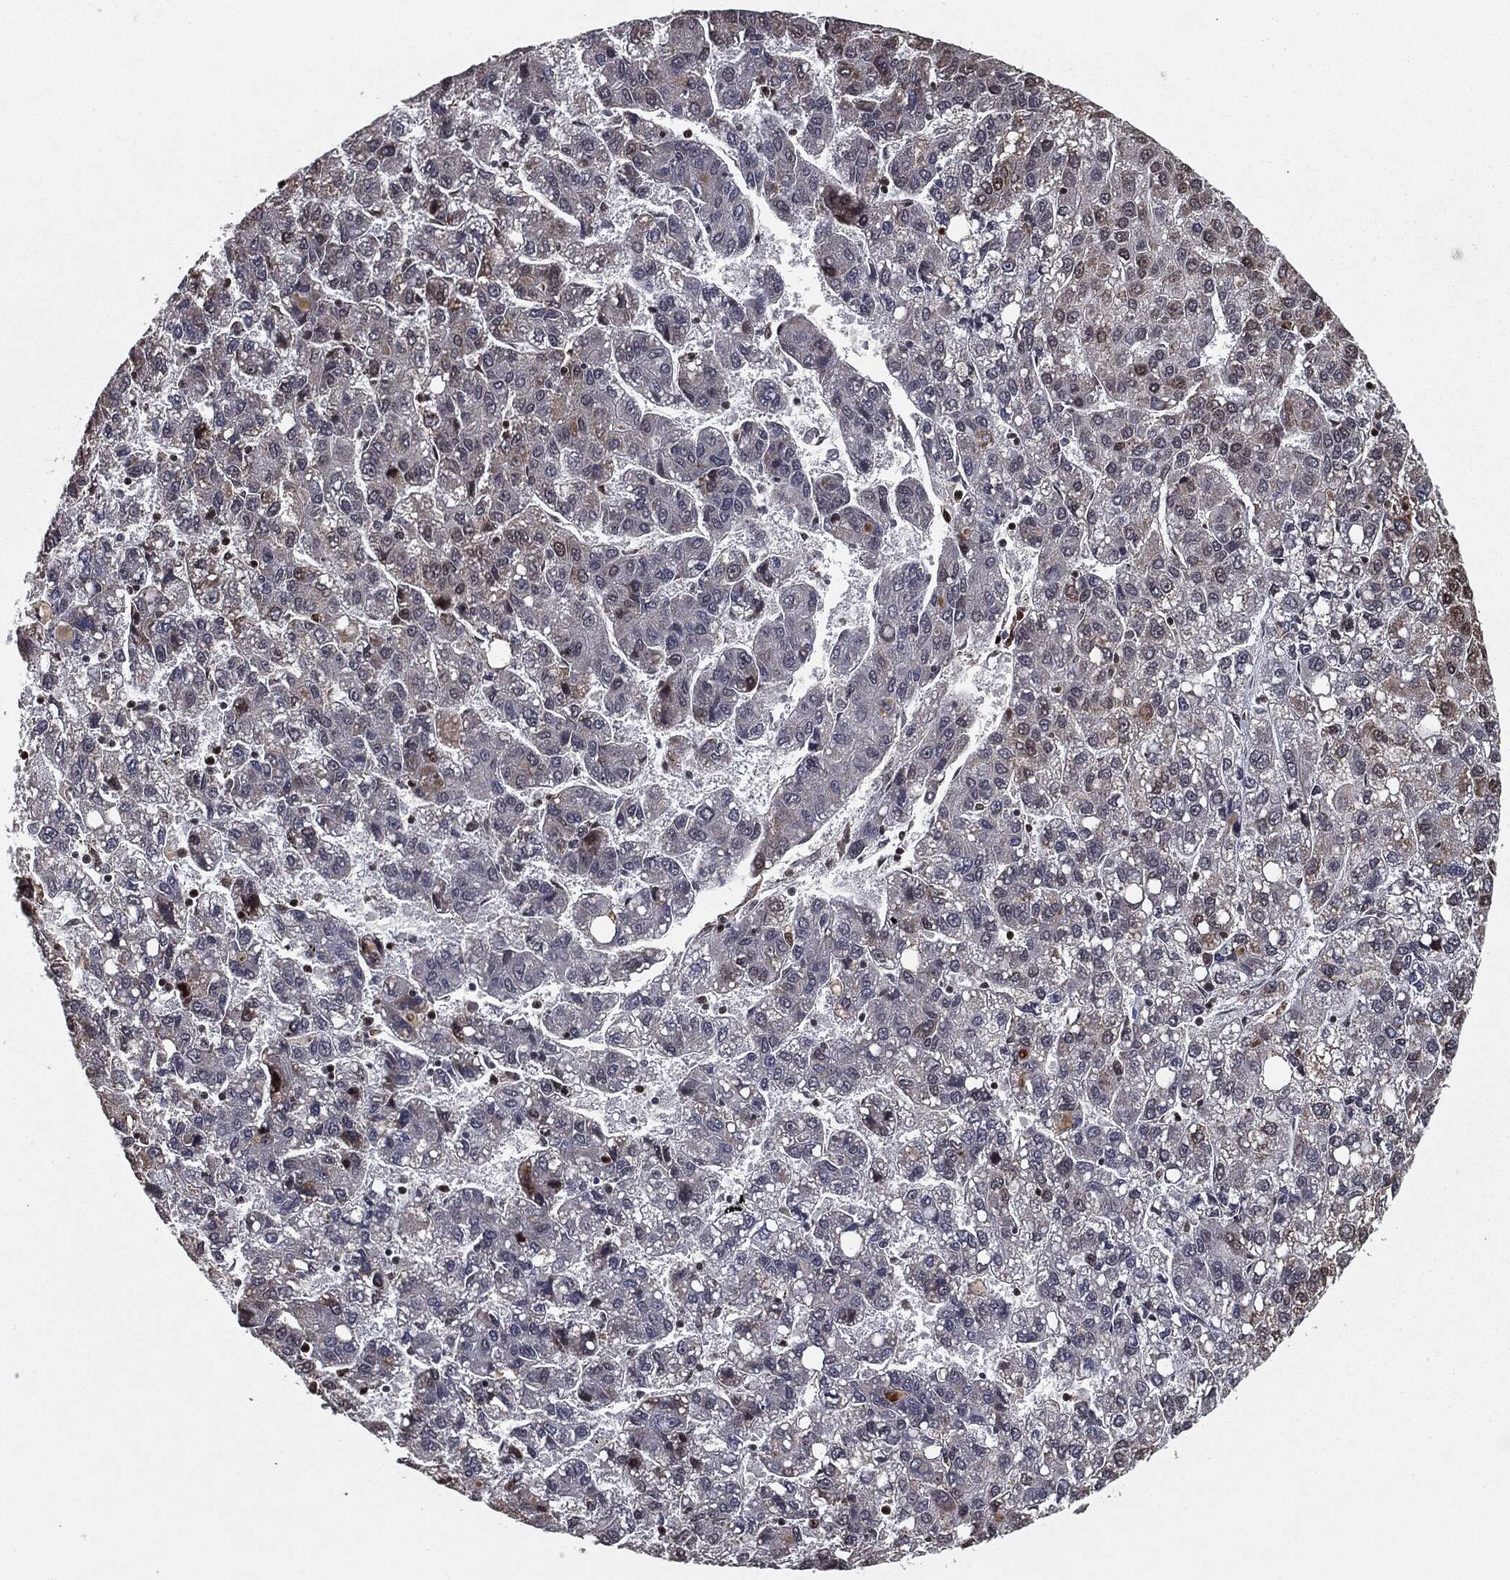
{"staining": {"intensity": "moderate", "quantity": "25%-75%", "location": "cytoplasmic/membranous"}, "tissue": "liver cancer", "cell_type": "Tumor cells", "image_type": "cancer", "snomed": [{"axis": "morphology", "description": "Carcinoma, Hepatocellular, NOS"}, {"axis": "topography", "description": "Liver"}], "caption": "Human hepatocellular carcinoma (liver) stained with a brown dye displays moderate cytoplasmic/membranous positive positivity in about 25%-75% of tumor cells.", "gene": "CHCHD2", "patient": {"sex": "female", "age": 82}}